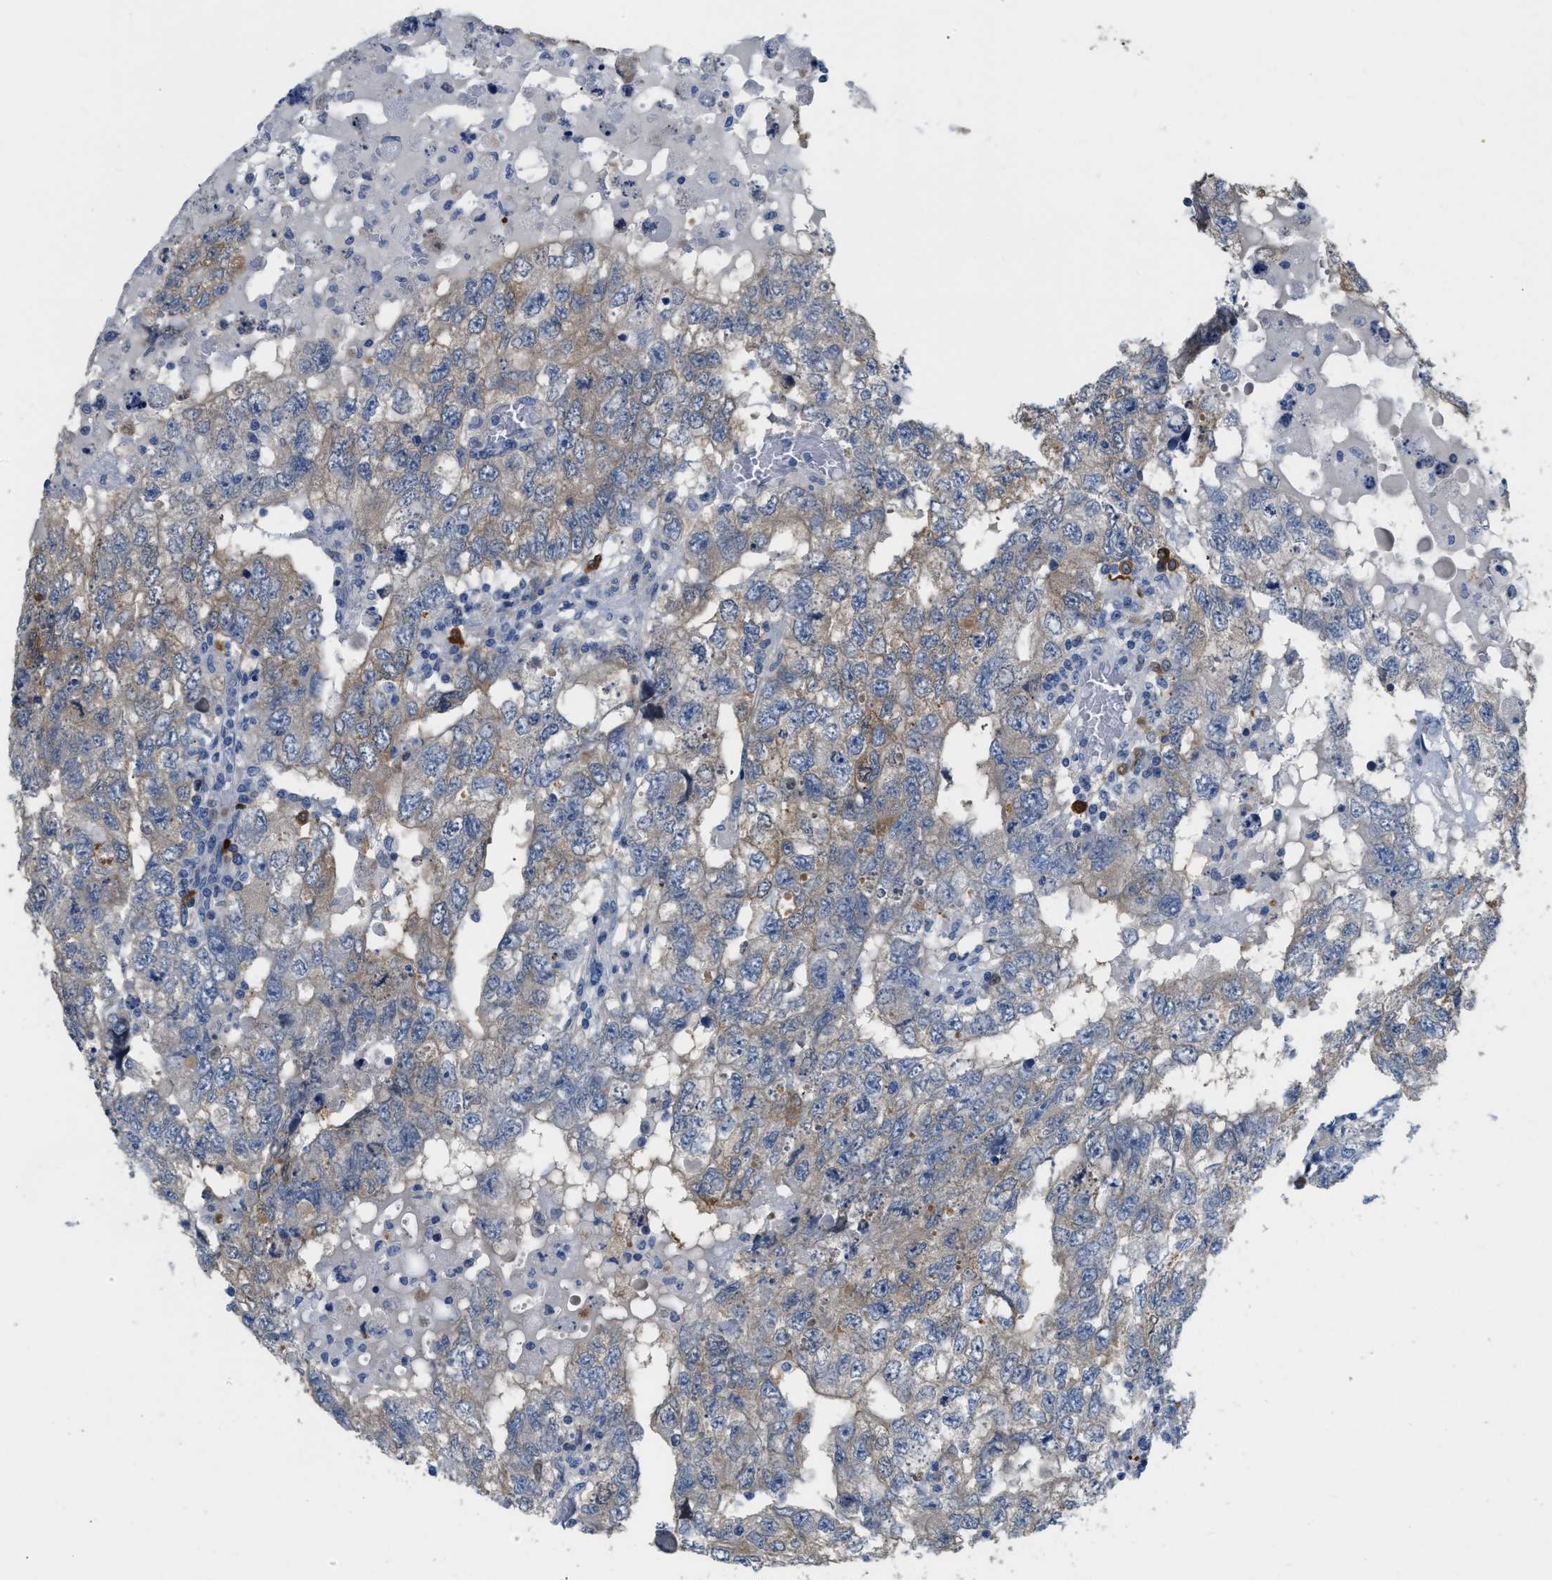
{"staining": {"intensity": "weak", "quantity": "25%-75%", "location": "cytoplasmic/membranous"}, "tissue": "testis cancer", "cell_type": "Tumor cells", "image_type": "cancer", "snomed": [{"axis": "morphology", "description": "Carcinoma, Embryonal, NOS"}, {"axis": "topography", "description": "Testis"}], "caption": "Approximately 25%-75% of tumor cells in embryonal carcinoma (testis) reveal weak cytoplasmic/membranous protein staining as visualized by brown immunohistochemical staining.", "gene": "CRYM", "patient": {"sex": "male", "age": 36}}